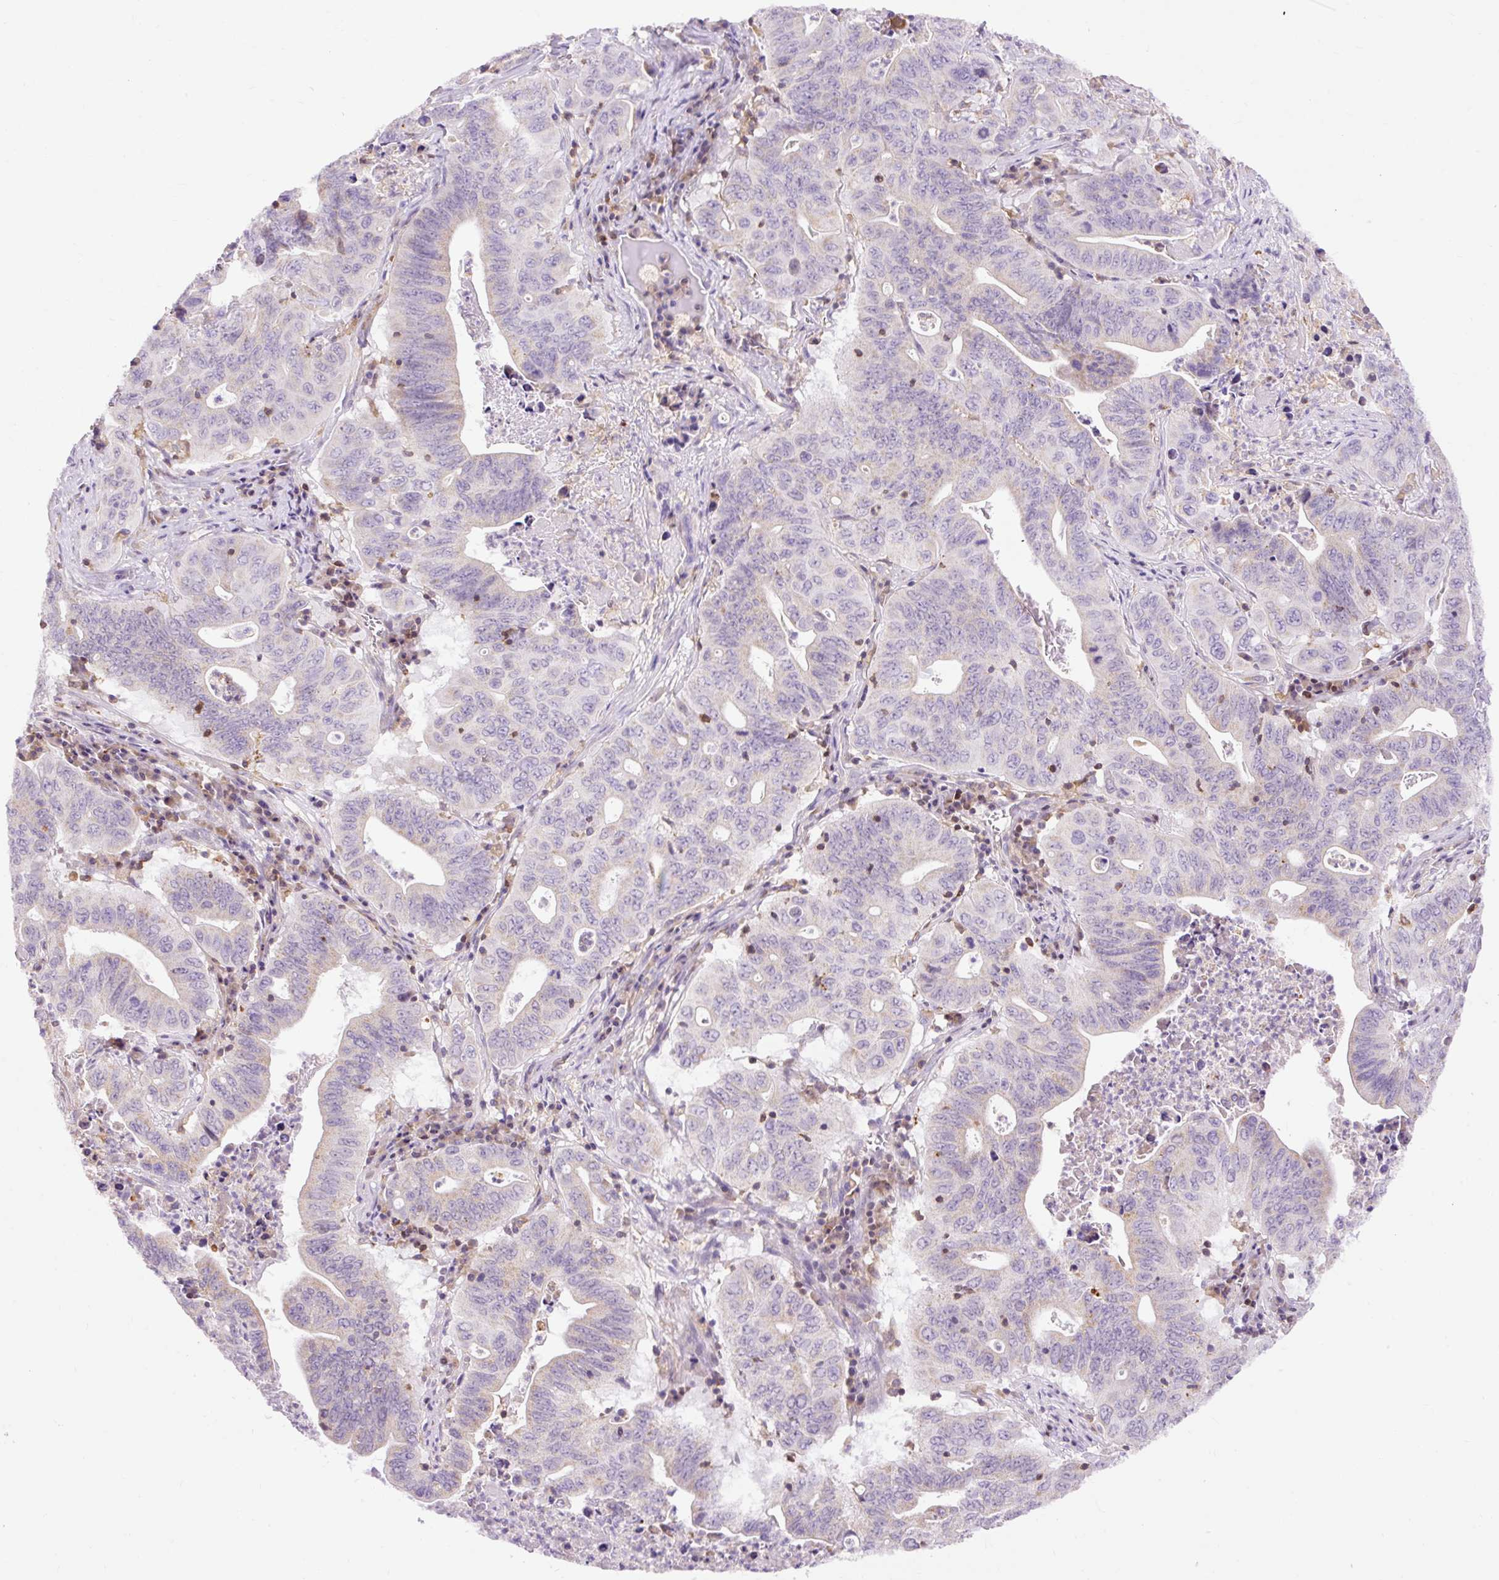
{"staining": {"intensity": "negative", "quantity": "none", "location": "none"}, "tissue": "lung cancer", "cell_type": "Tumor cells", "image_type": "cancer", "snomed": [{"axis": "morphology", "description": "Adenocarcinoma, NOS"}, {"axis": "topography", "description": "Lung"}], "caption": "Lung adenocarcinoma stained for a protein using IHC exhibits no positivity tumor cells.", "gene": "CD83", "patient": {"sex": "female", "age": 60}}